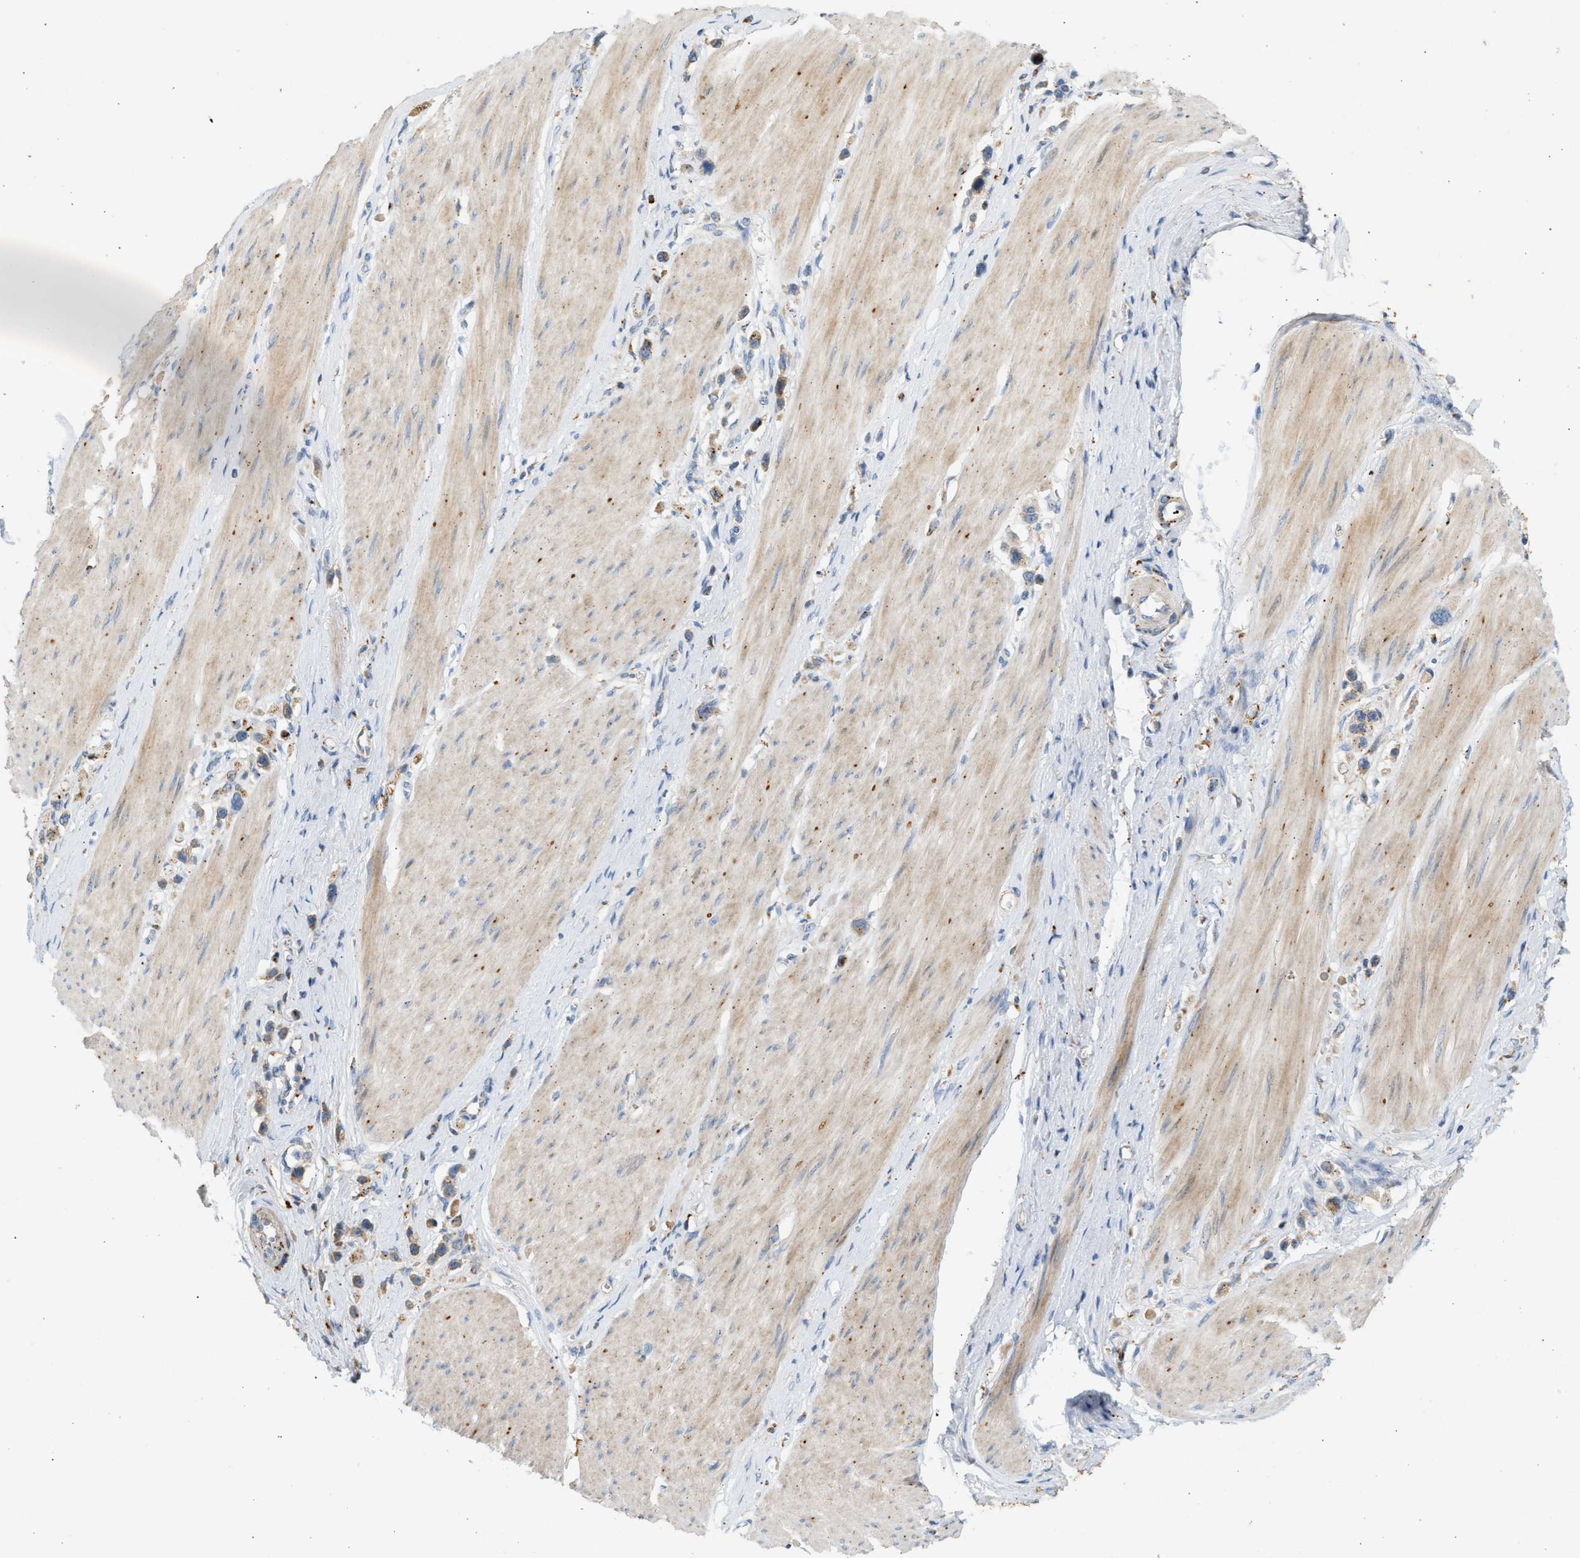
{"staining": {"intensity": "weak", "quantity": ">75%", "location": "cytoplasmic/membranous"}, "tissue": "stomach cancer", "cell_type": "Tumor cells", "image_type": "cancer", "snomed": [{"axis": "morphology", "description": "Adenocarcinoma, NOS"}, {"axis": "topography", "description": "Stomach"}], "caption": "An image of human stomach adenocarcinoma stained for a protein shows weak cytoplasmic/membranous brown staining in tumor cells. The staining was performed using DAB (3,3'-diaminobenzidine) to visualize the protein expression in brown, while the nuclei were stained in blue with hematoxylin (Magnification: 20x).", "gene": "ENTHD1", "patient": {"sex": "female", "age": 65}}